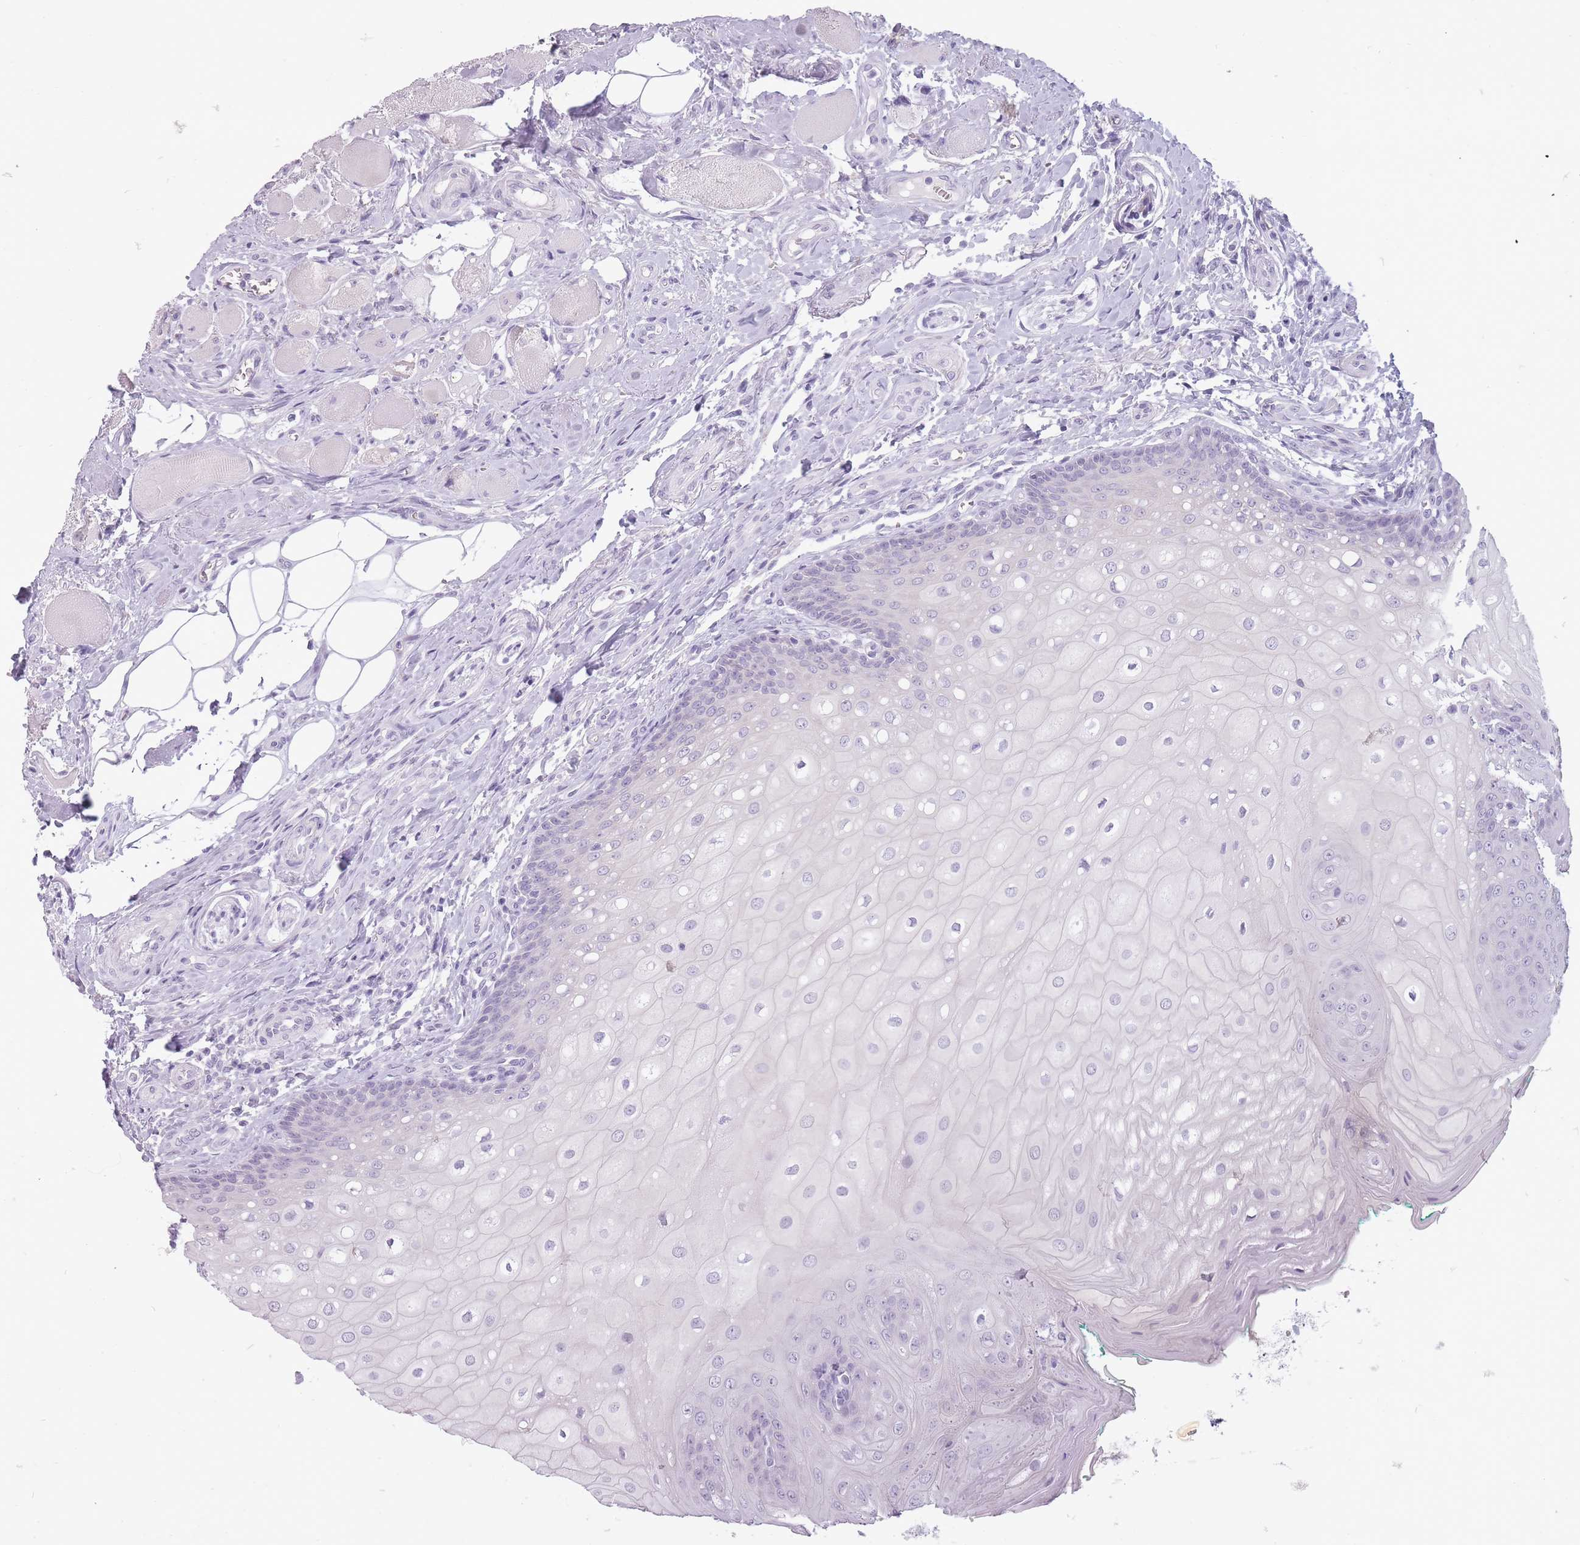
{"staining": {"intensity": "negative", "quantity": "none", "location": "none"}, "tissue": "oral mucosa", "cell_type": "Squamous epithelial cells", "image_type": "normal", "snomed": [{"axis": "morphology", "description": "Normal tissue, NOS"}, {"axis": "morphology", "description": "Squamous cell carcinoma, NOS"}, {"axis": "topography", "description": "Oral tissue"}, {"axis": "topography", "description": "Tounge, NOS"}, {"axis": "topography", "description": "Head-Neck"}], "caption": "Oral mucosa stained for a protein using immunohistochemistry reveals no expression squamous epithelial cells.", "gene": "FAM43B", "patient": {"sex": "male", "age": 79}}